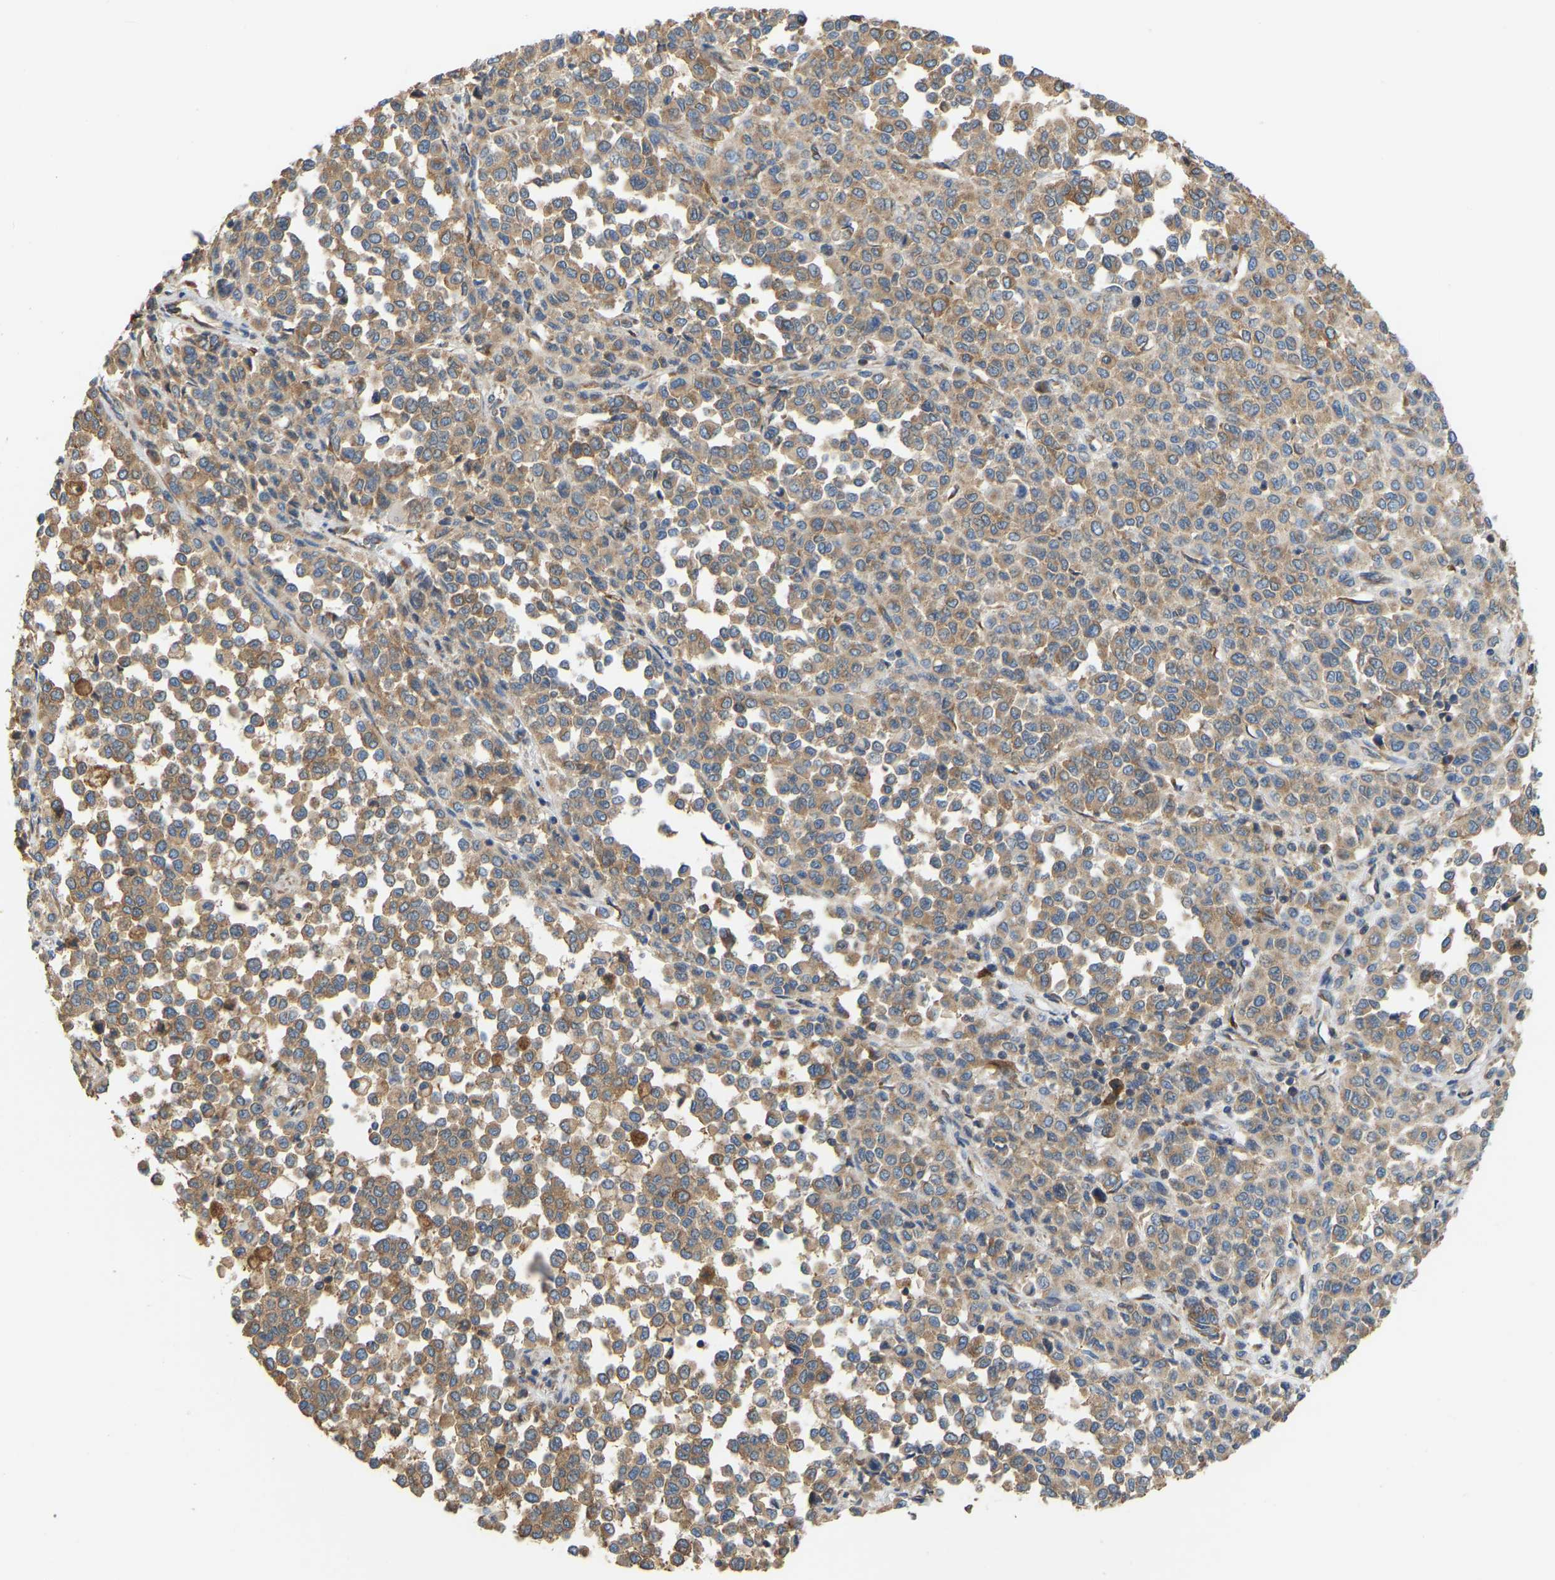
{"staining": {"intensity": "moderate", "quantity": ">75%", "location": "cytoplasmic/membranous"}, "tissue": "melanoma", "cell_type": "Tumor cells", "image_type": "cancer", "snomed": [{"axis": "morphology", "description": "Malignant melanoma, Metastatic site"}, {"axis": "topography", "description": "Pancreas"}], "caption": "Immunohistochemistry (IHC) image of neoplastic tissue: human malignant melanoma (metastatic site) stained using immunohistochemistry (IHC) demonstrates medium levels of moderate protein expression localized specifically in the cytoplasmic/membranous of tumor cells, appearing as a cytoplasmic/membranous brown color.", "gene": "RPS6KB2", "patient": {"sex": "female", "age": 30}}